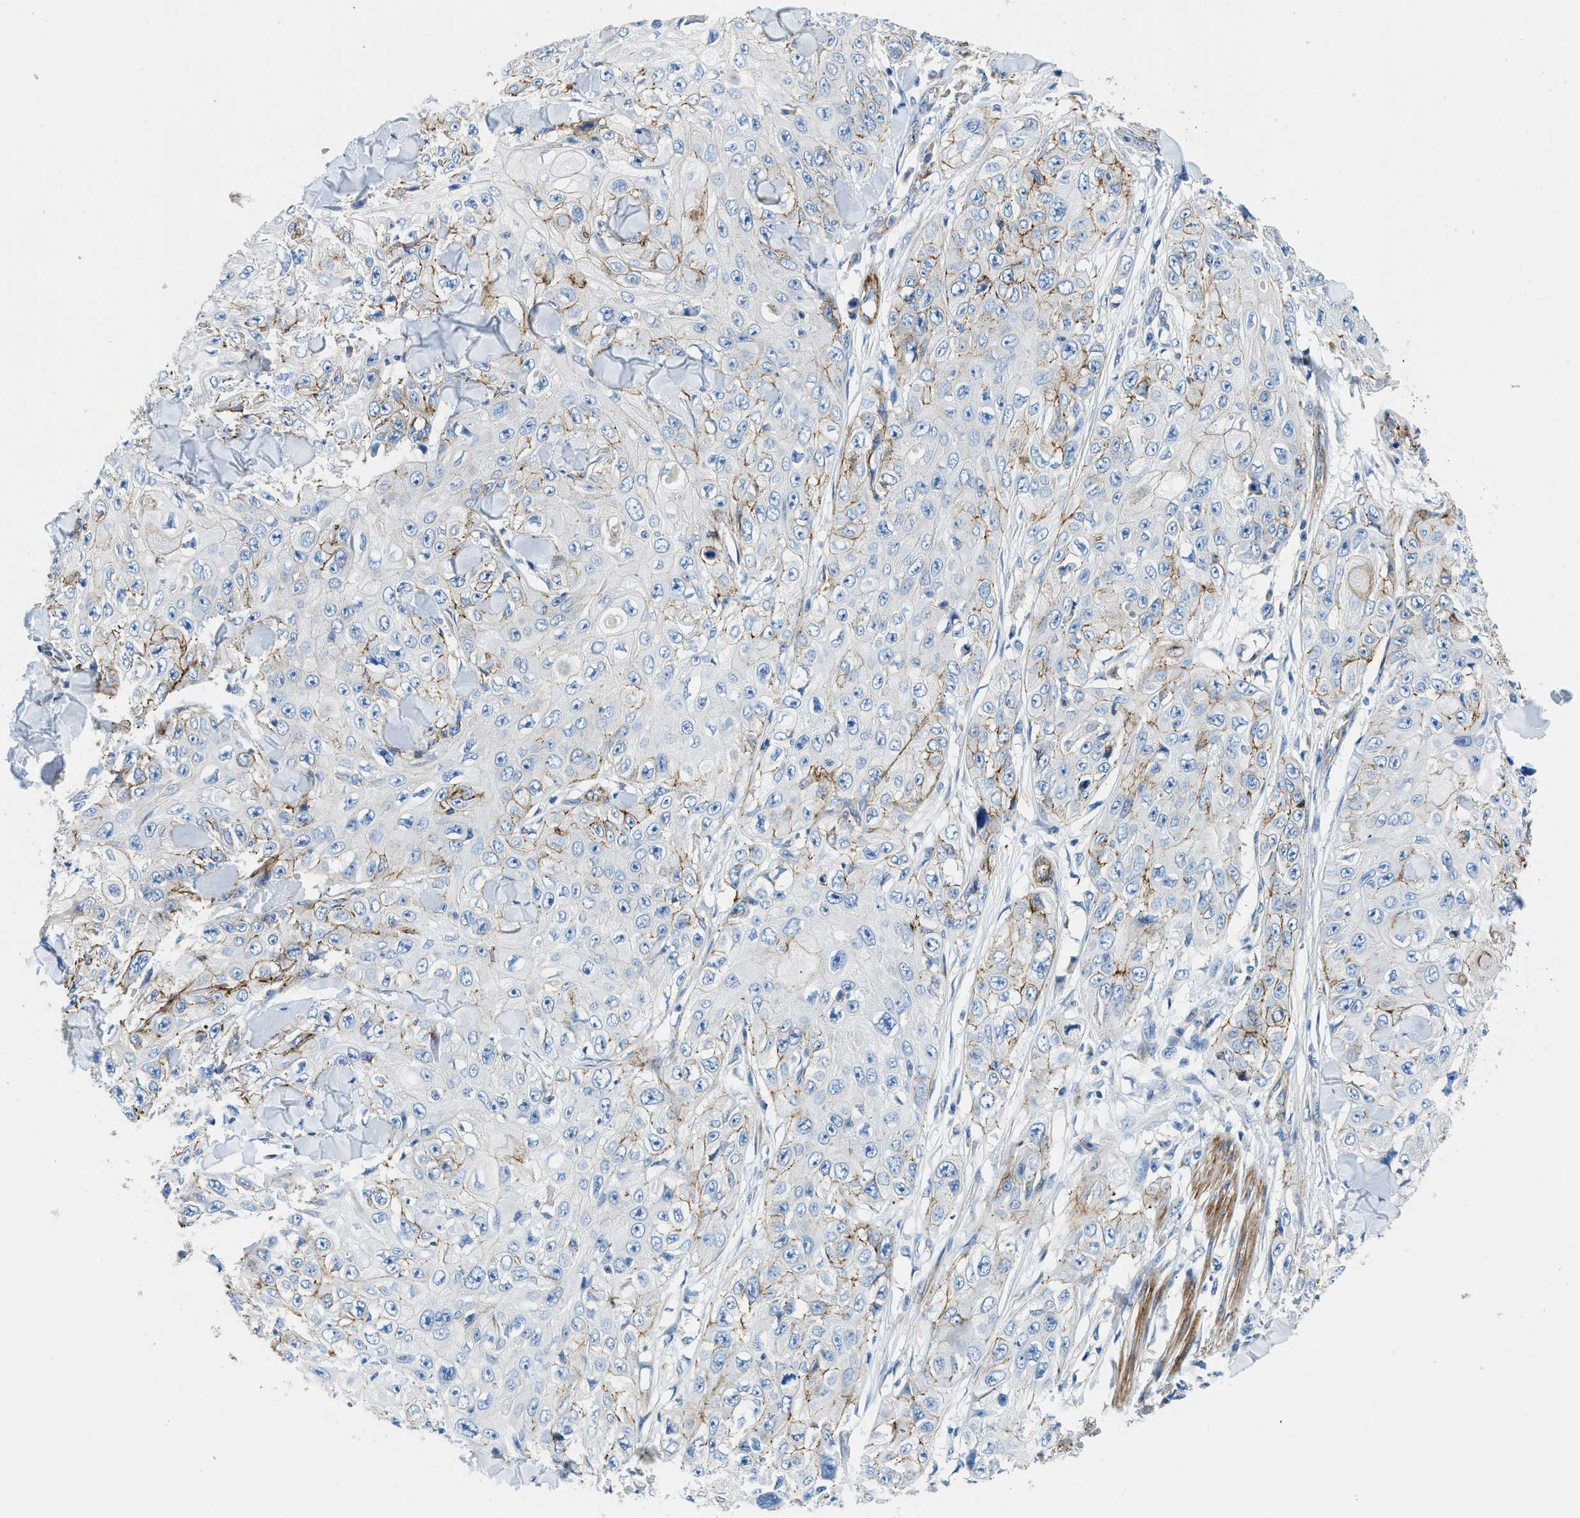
{"staining": {"intensity": "negative", "quantity": "none", "location": "none"}, "tissue": "skin cancer", "cell_type": "Tumor cells", "image_type": "cancer", "snomed": [{"axis": "morphology", "description": "Squamous cell carcinoma, NOS"}, {"axis": "topography", "description": "Skin"}], "caption": "The histopathology image displays no staining of tumor cells in skin cancer.", "gene": "CUTA", "patient": {"sex": "male", "age": 86}}